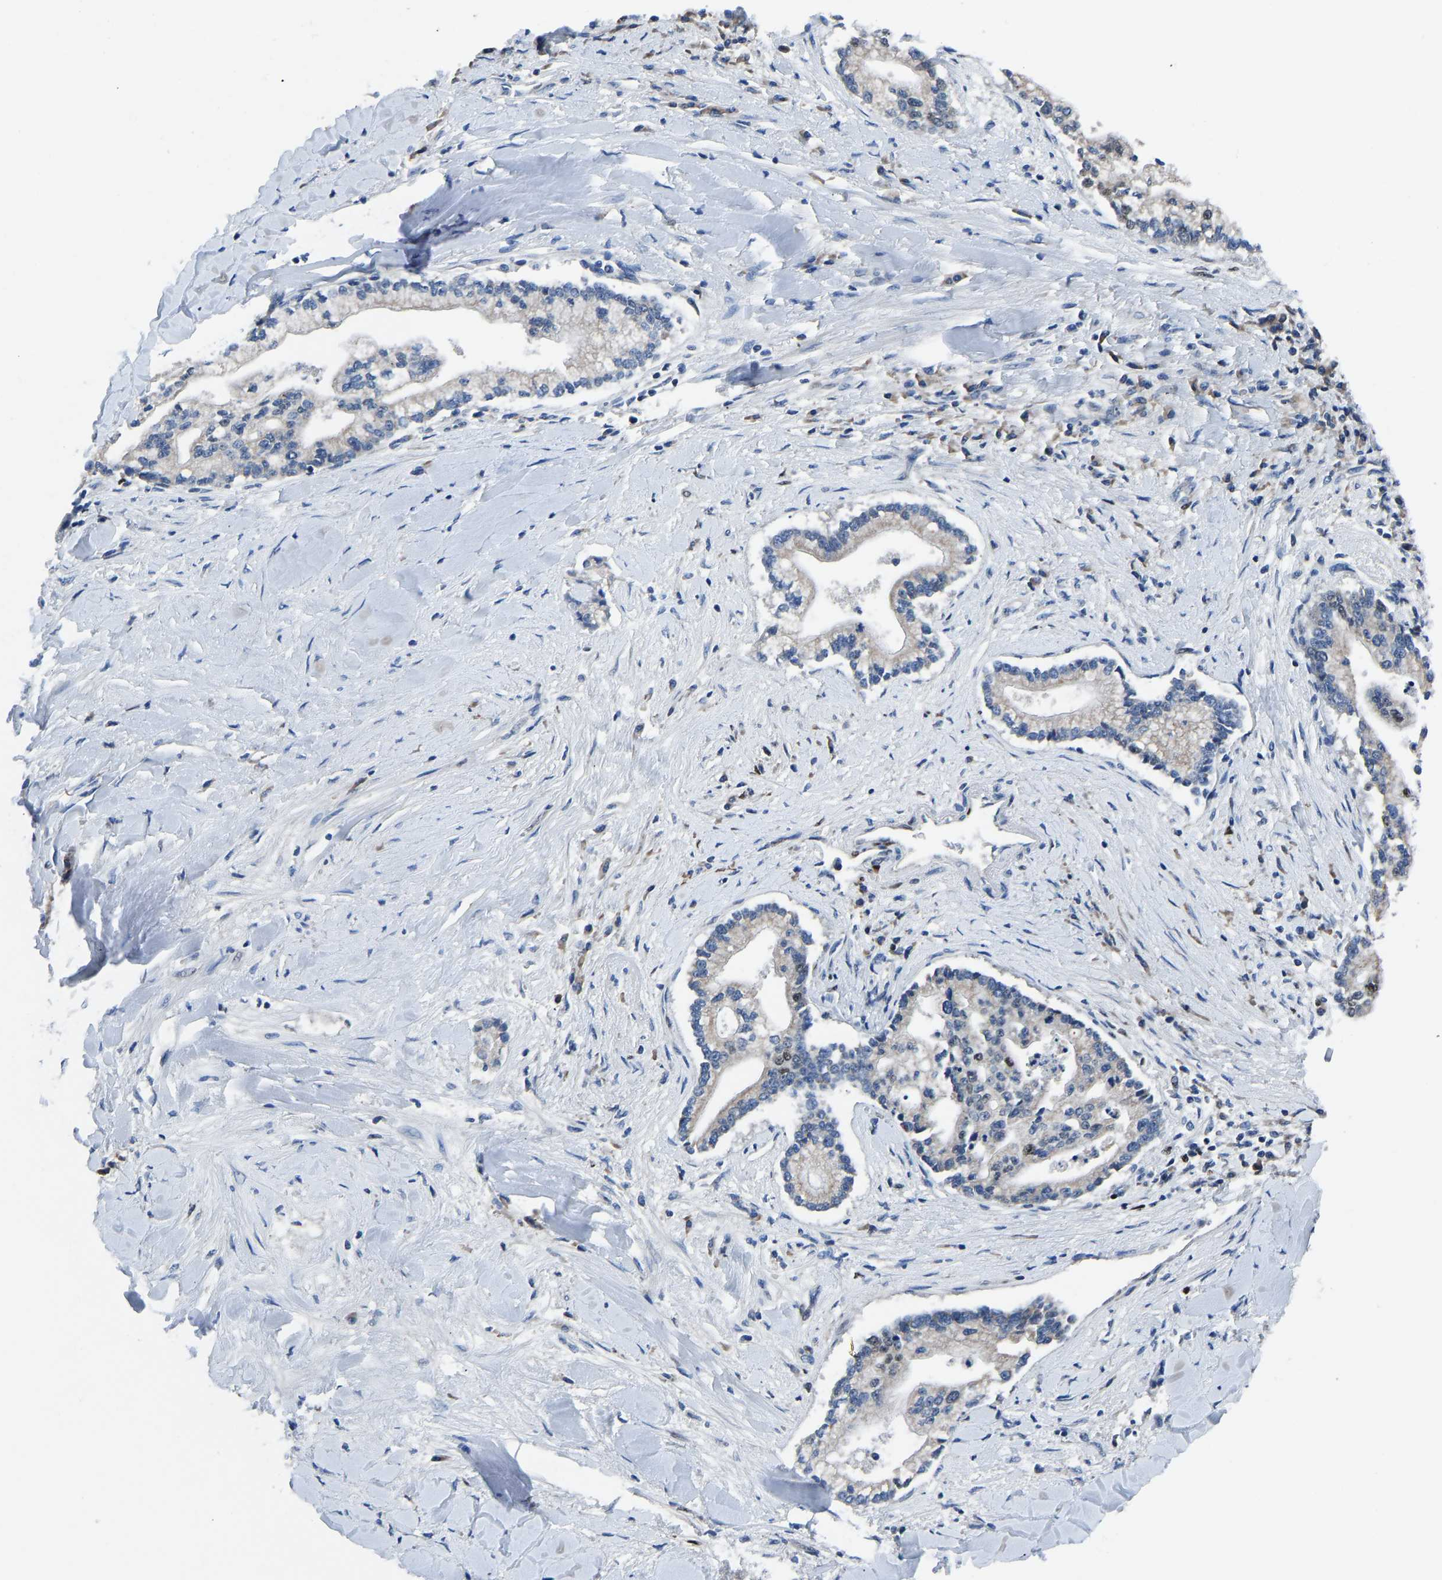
{"staining": {"intensity": "moderate", "quantity": "<25%", "location": "nuclear"}, "tissue": "liver cancer", "cell_type": "Tumor cells", "image_type": "cancer", "snomed": [{"axis": "morphology", "description": "Cholangiocarcinoma"}, {"axis": "topography", "description": "Liver"}], "caption": "Liver cholangiocarcinoma tissue displays moderate nuclear positivity in approximately <25% of tumor cells", "gene": "EGR1", "patient": {"sex": "male", "age": 50}}